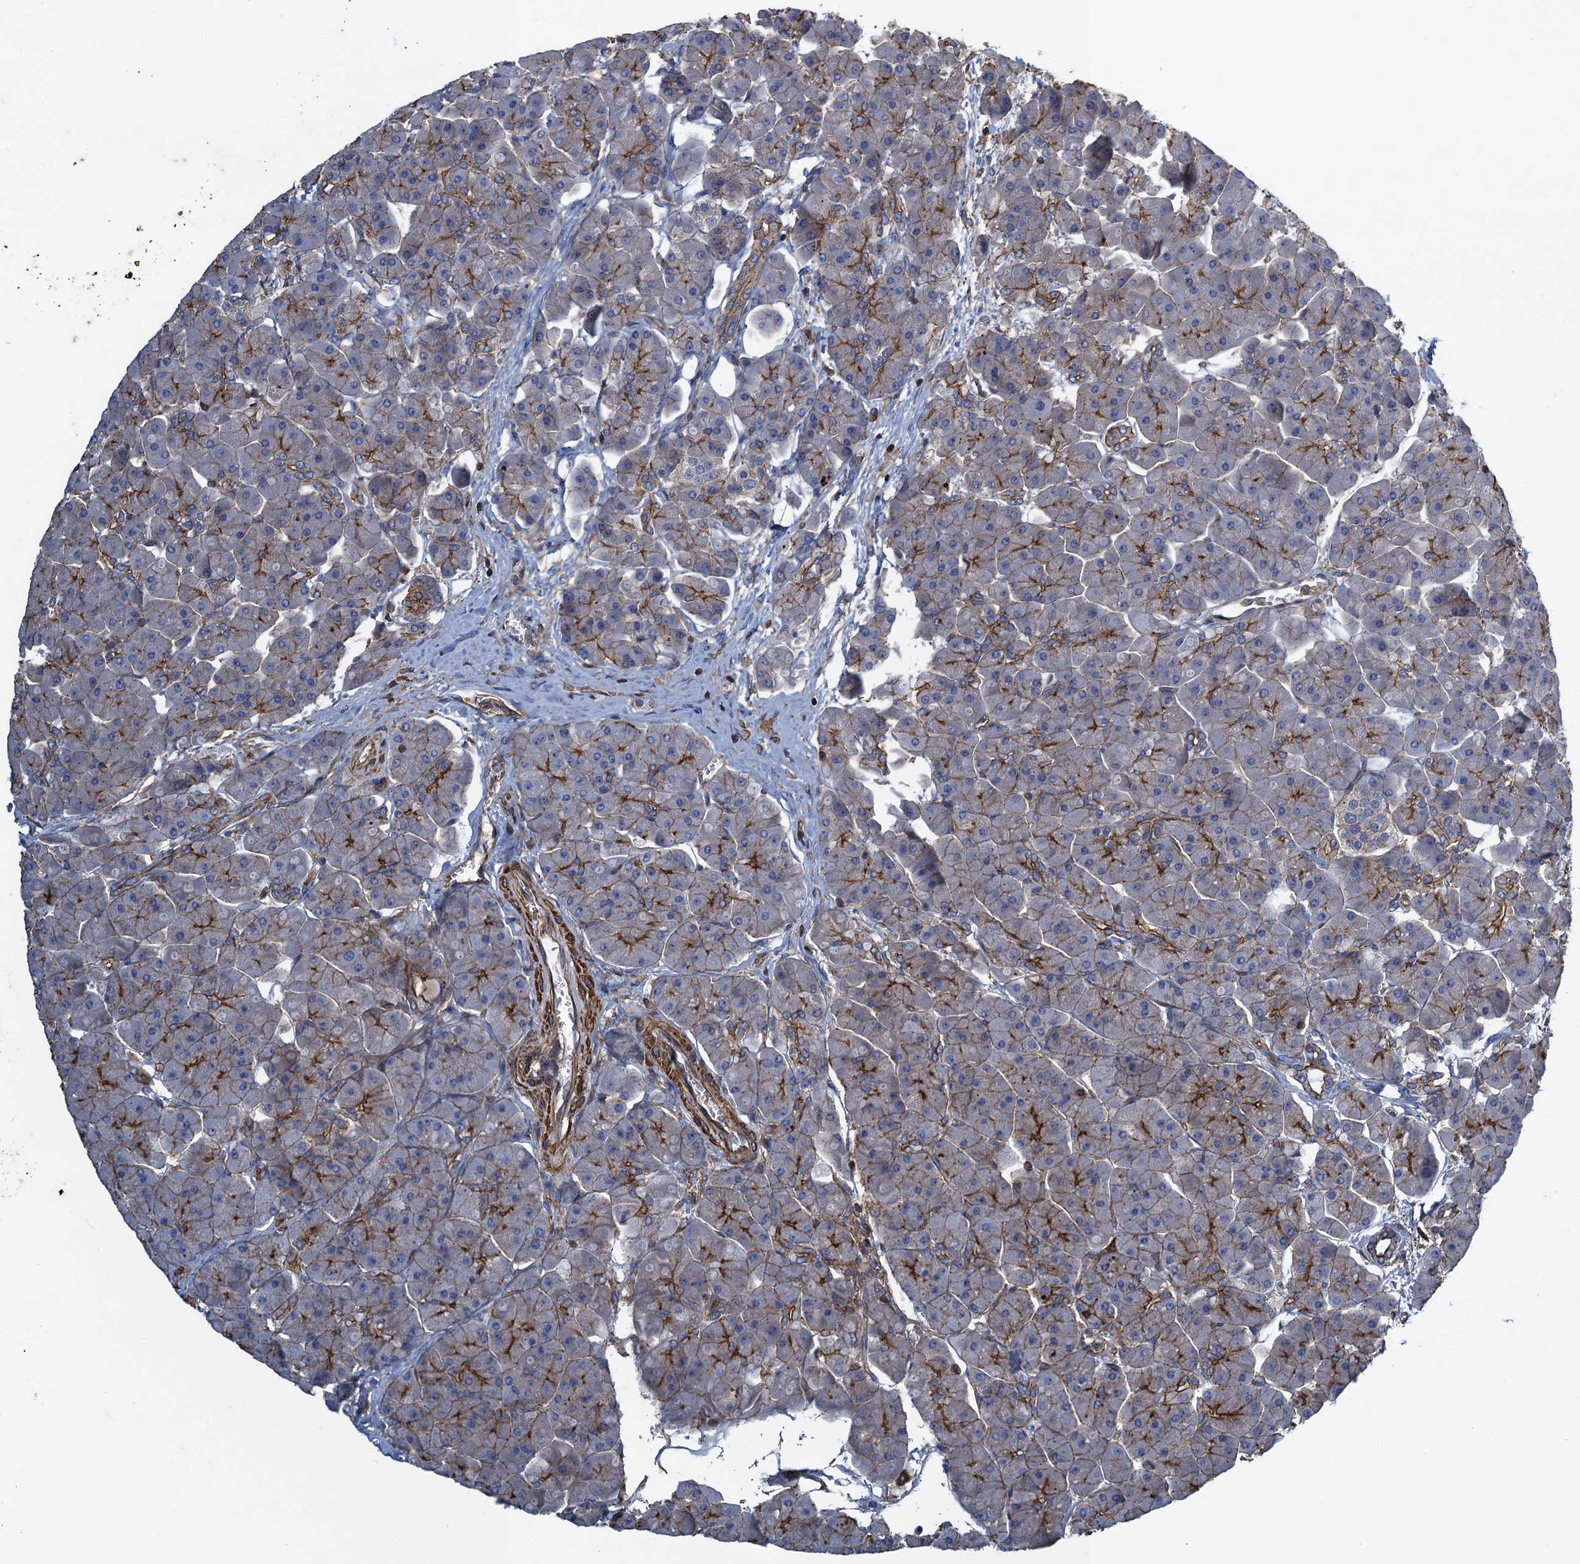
{"staining": {"intensity": "strong", "quantity": "25%-75%", "location": "cytoplasmic/membranous"}, "tissue": "pancreas", "cell_type": "Exocrine glandular cells", "image_type": "normal", "snomed": [{"axis": "morphology", "description": "Normal tissue, NOS"}, {"axis": "topography", "description": "Pancreas"}], "caption": "Immunohistochemical staining of normal pancreas reveals strong cytoplasmic/membranous protein staining in approximately 25%-75% of exocrine glandular cells. (Brightfield microscopy of DAB IHC at high magnification).", "gene": "PROSER2", "patient": {"sex": "male", "age": 66}}